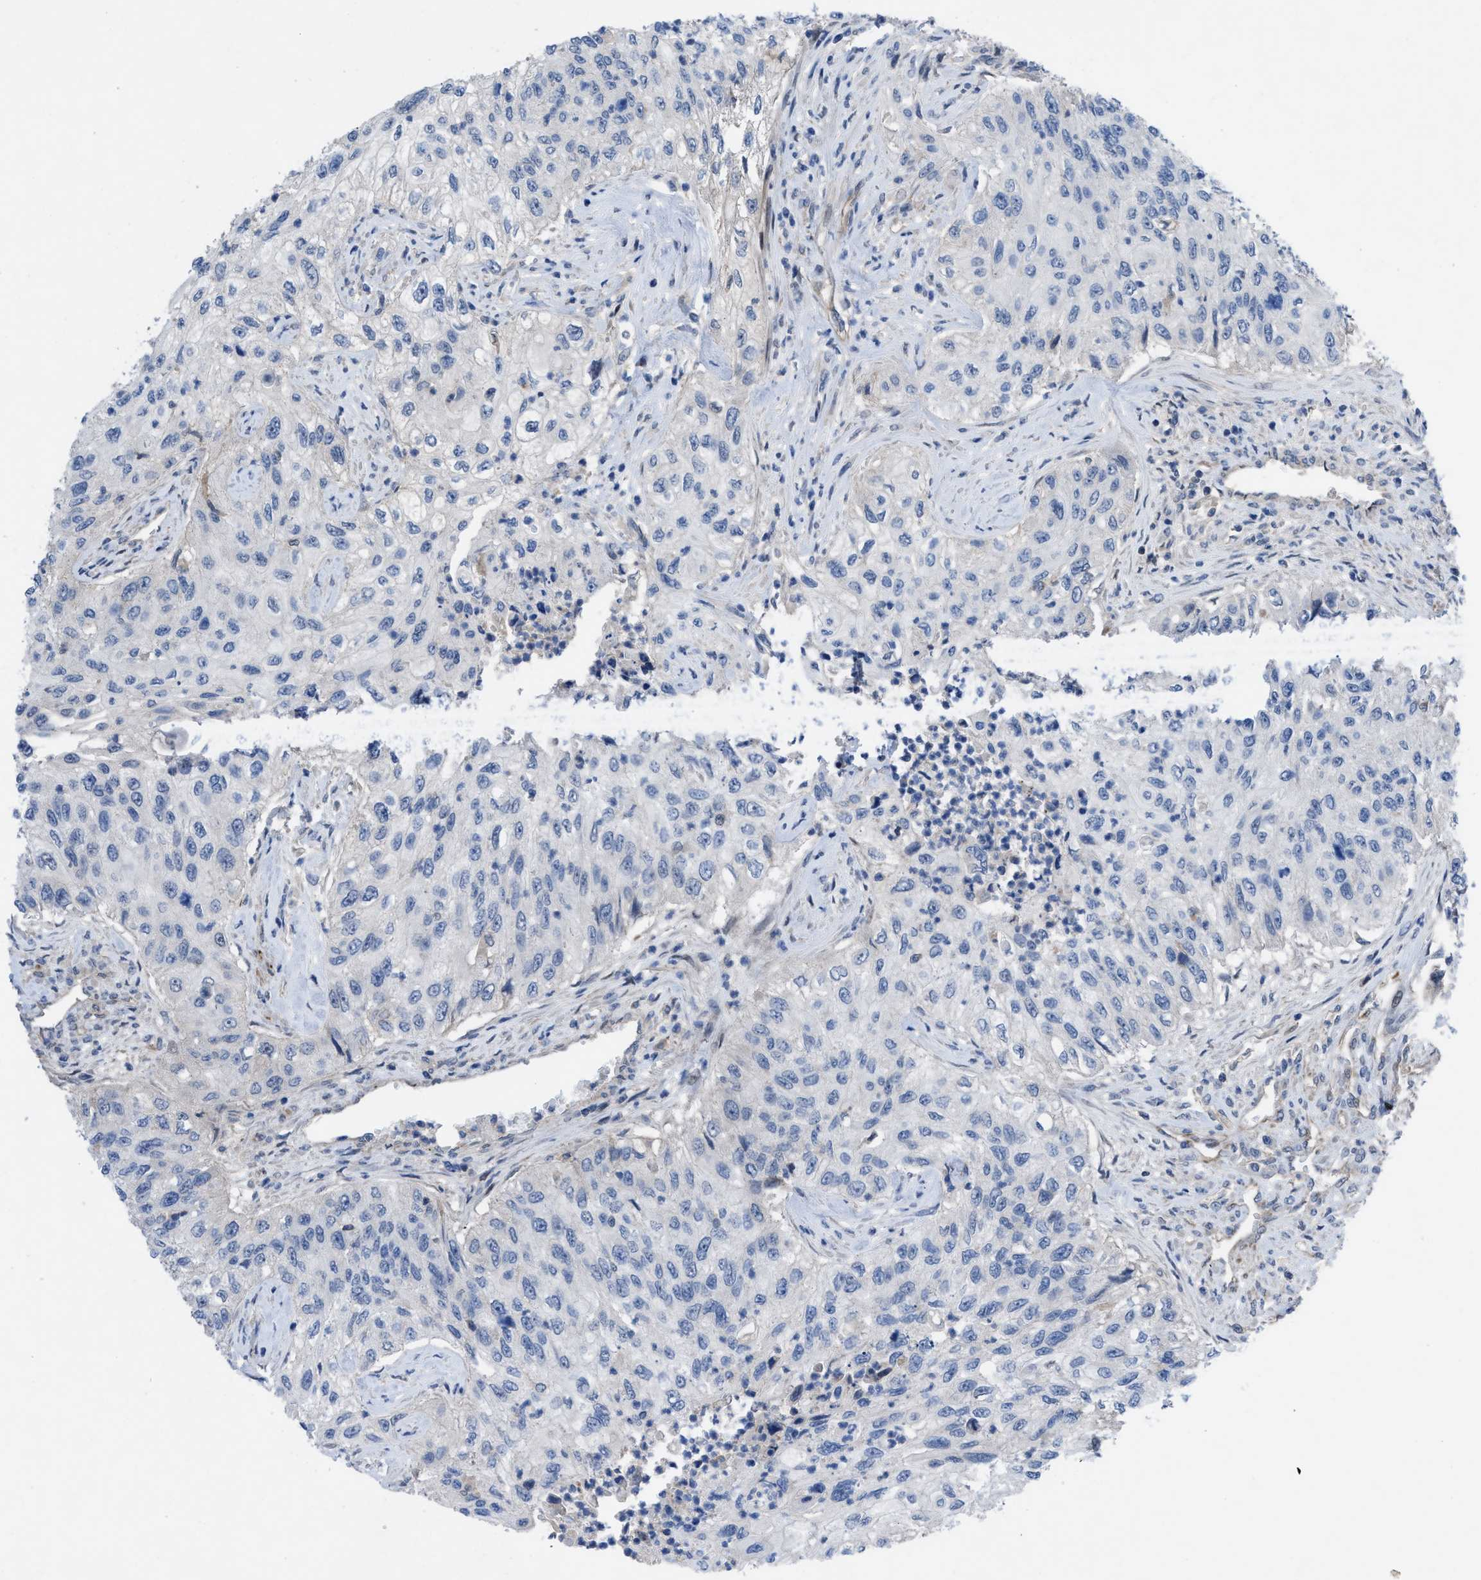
{"staining": {"intensity": "negative", "quantity": "none", "location": "none"}, "tissue": "urothelial cancer", "cell_type": "Tumor cells", "image_type": "cancer", "snomed": [{"axis": "morphology", "description": "Urothelial carcinoma, High grade"}, {"axis": "topography", "description": "Urinary bladder"}], "caption": "High magnification brightfield microscopy of high-grade urothelial carcinoma stained with DAB (brown) and counterstained with hematoxylin (blue): tumor cells show no significant staining.", "gene": "IL17RE", "patient": {"sex": "female", "age": 60}}